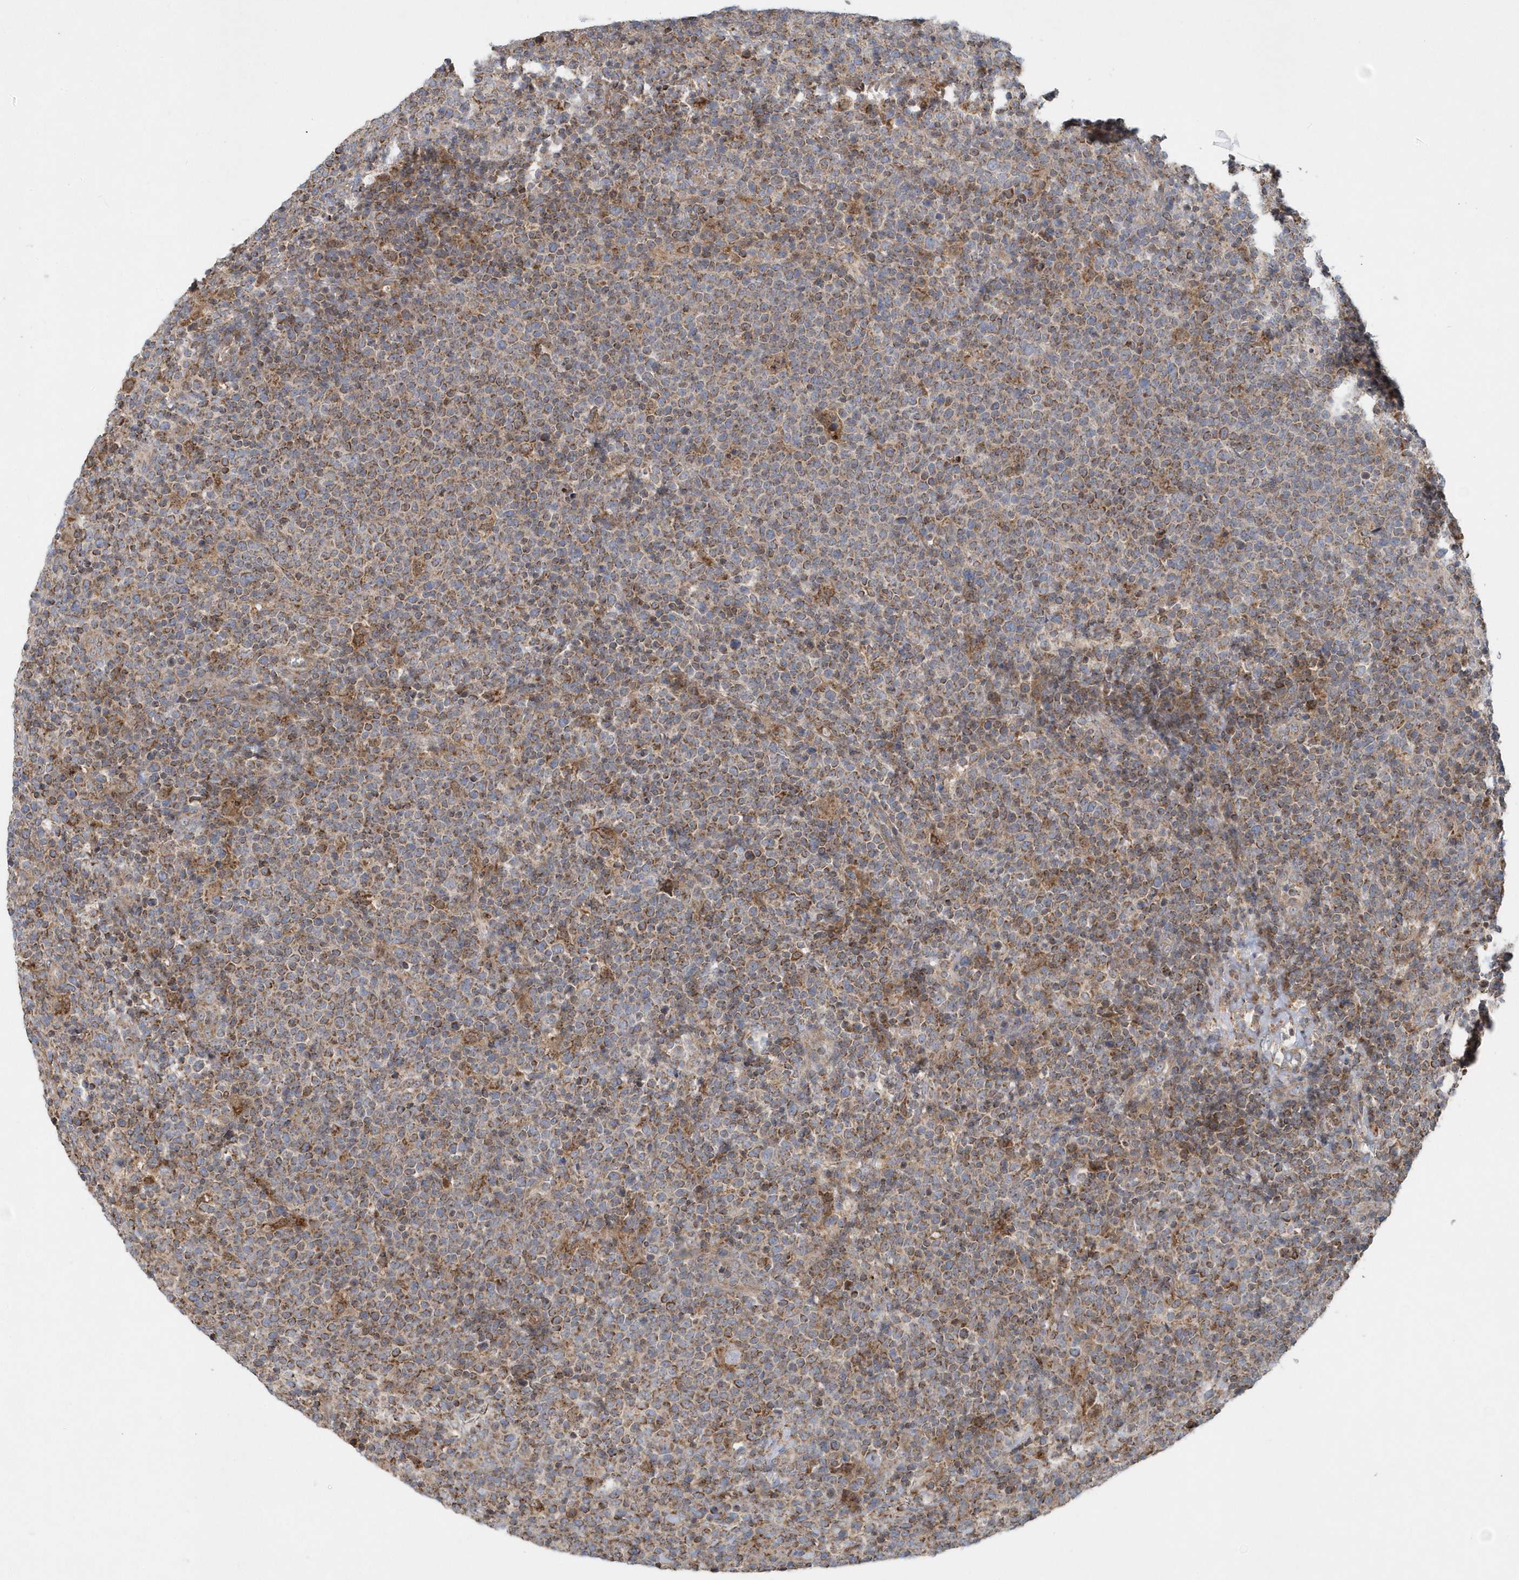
{"staining": {"intensity": "moderate", "quantity": ">75%", "location": "cytoplasmic/membranous"}, "tissue": "lymphoma", "cell_type": "Tumor cells", "image_type": "cancer", "snomed": [{"axis": "morphology", "description": "Malignant lymphoma, non-Hodgkin's type, High grade"}, {"axis": "topography", "description": "Lymph node"}], "caption": "Protein staining exhibits moderate cytoplasmic/membranous staining in about >75% of tumor cells in lymphoma. The protein is shown in brown color, while the nuclei are stained blue.", "gene": "PPP1R7", "patient": {"sex": "male", "age": 61}}